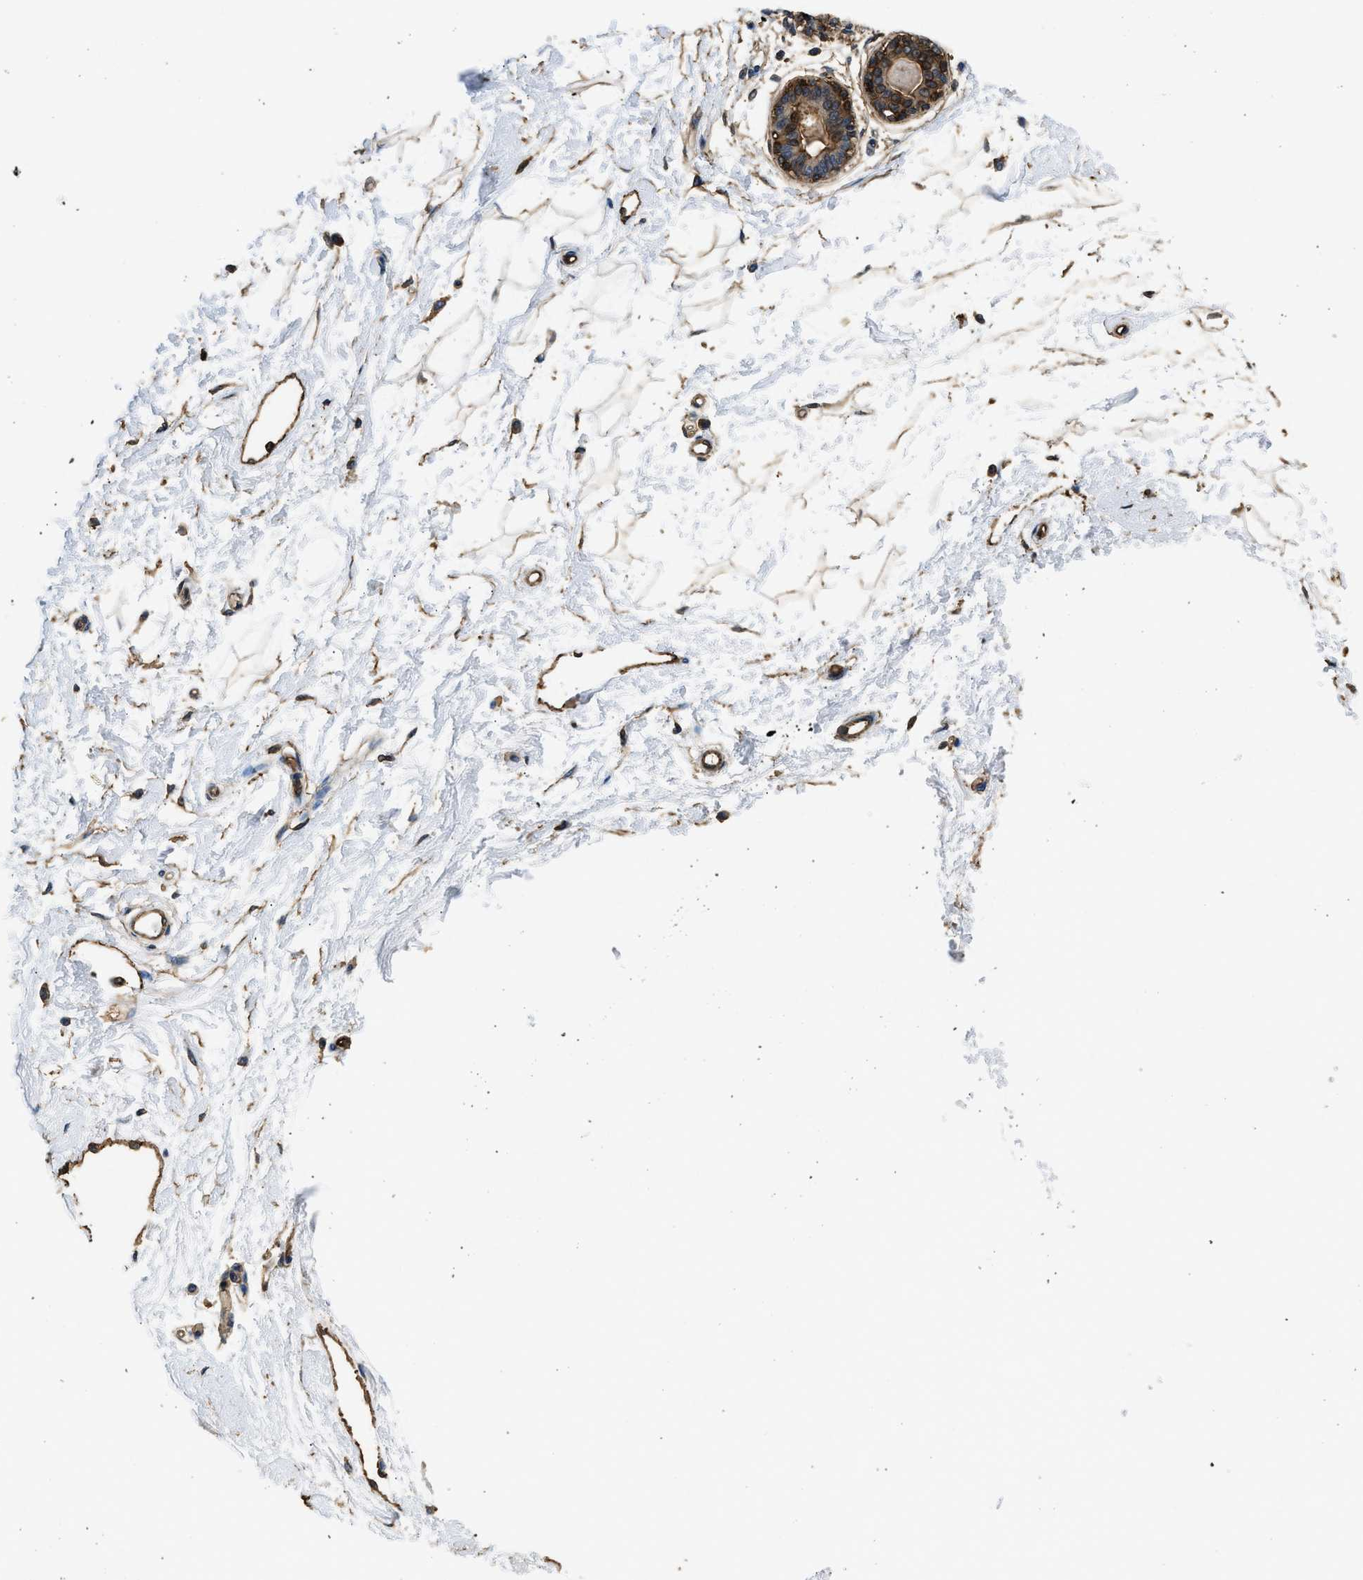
{"staining": {"intensity": "moderate", "quantity": ">75%", "location": "cytoplasmic/membranous"}, "tissue": "breast", "cell_type": "Adipocytes", "image_type": "normal", "snomed": [{"axis": "morphology", "description": "Normal tissue, NOS"}, {"axis": "topography", "description": "Breast"}], "caption": "Immunohistochemistry histopathology image of benign human breast stained for a protein (brown), which reveals medium levels of moderate cytoplasmic/membranous expression in approximately >75% of adipocytes.", "gene": "ANXA3", "patient": {"sex": "female", "age": 45}}